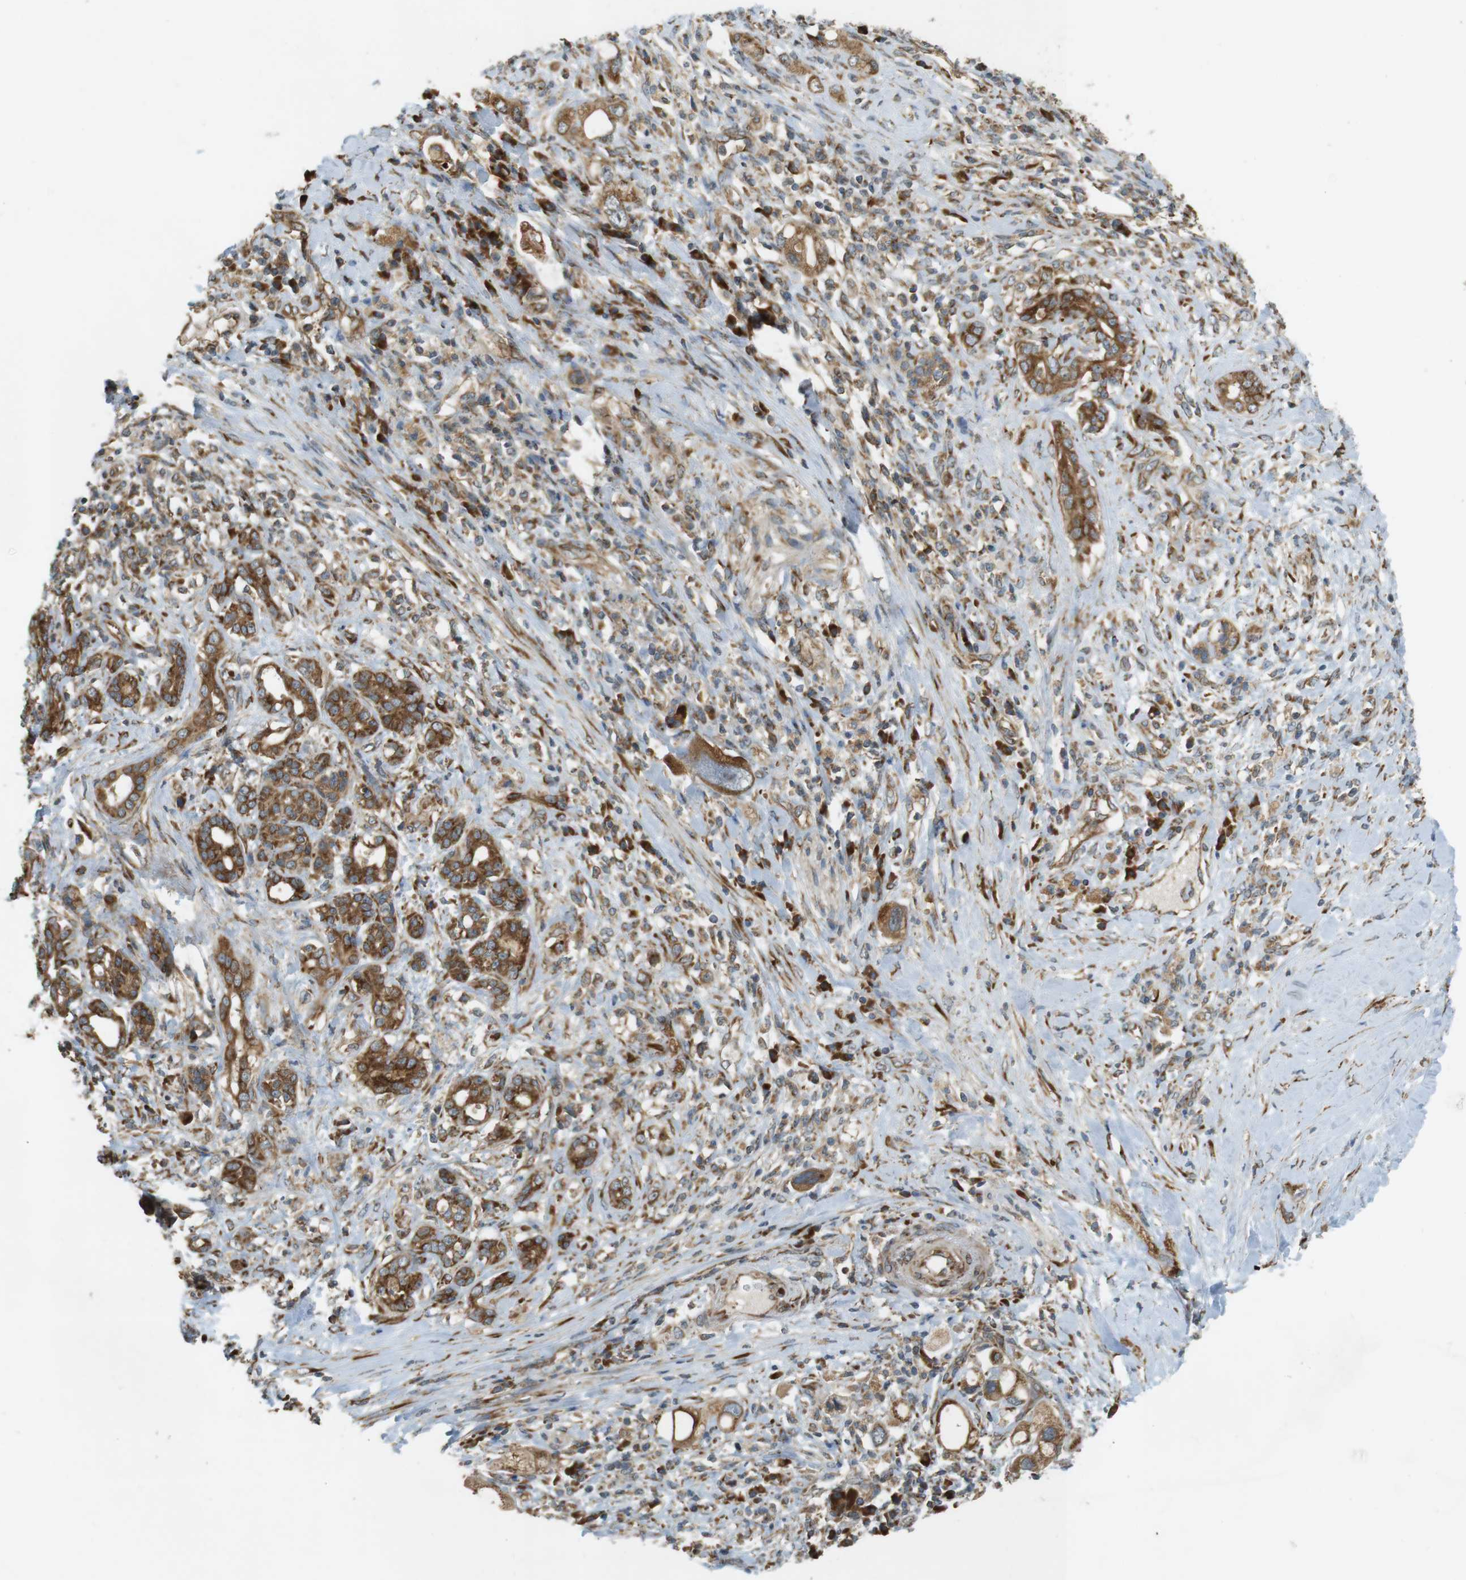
{"staining": {"intensity": "moderate", "quantity": ">75%", "location": "cytoplasmic/membranous"}, "tissue": "pancreatic cancer", "cell_type": "Tumor cells", "image_type": "cancer", "snomed": [{"axis": "morphology", "description": "Adenocarcinoma, NOS"}, {"axis": "topography", "description": "Pancreas"}], "caption": "Immunohistochemical staining of pancreatic cancer (adenocarcinoma) demonstrates moderate cytoplasmic/membranous protein staining in about >75% of tumor cells.", "gene": "SLC41A1", "patient": {"sex": "female", "age": 73}}